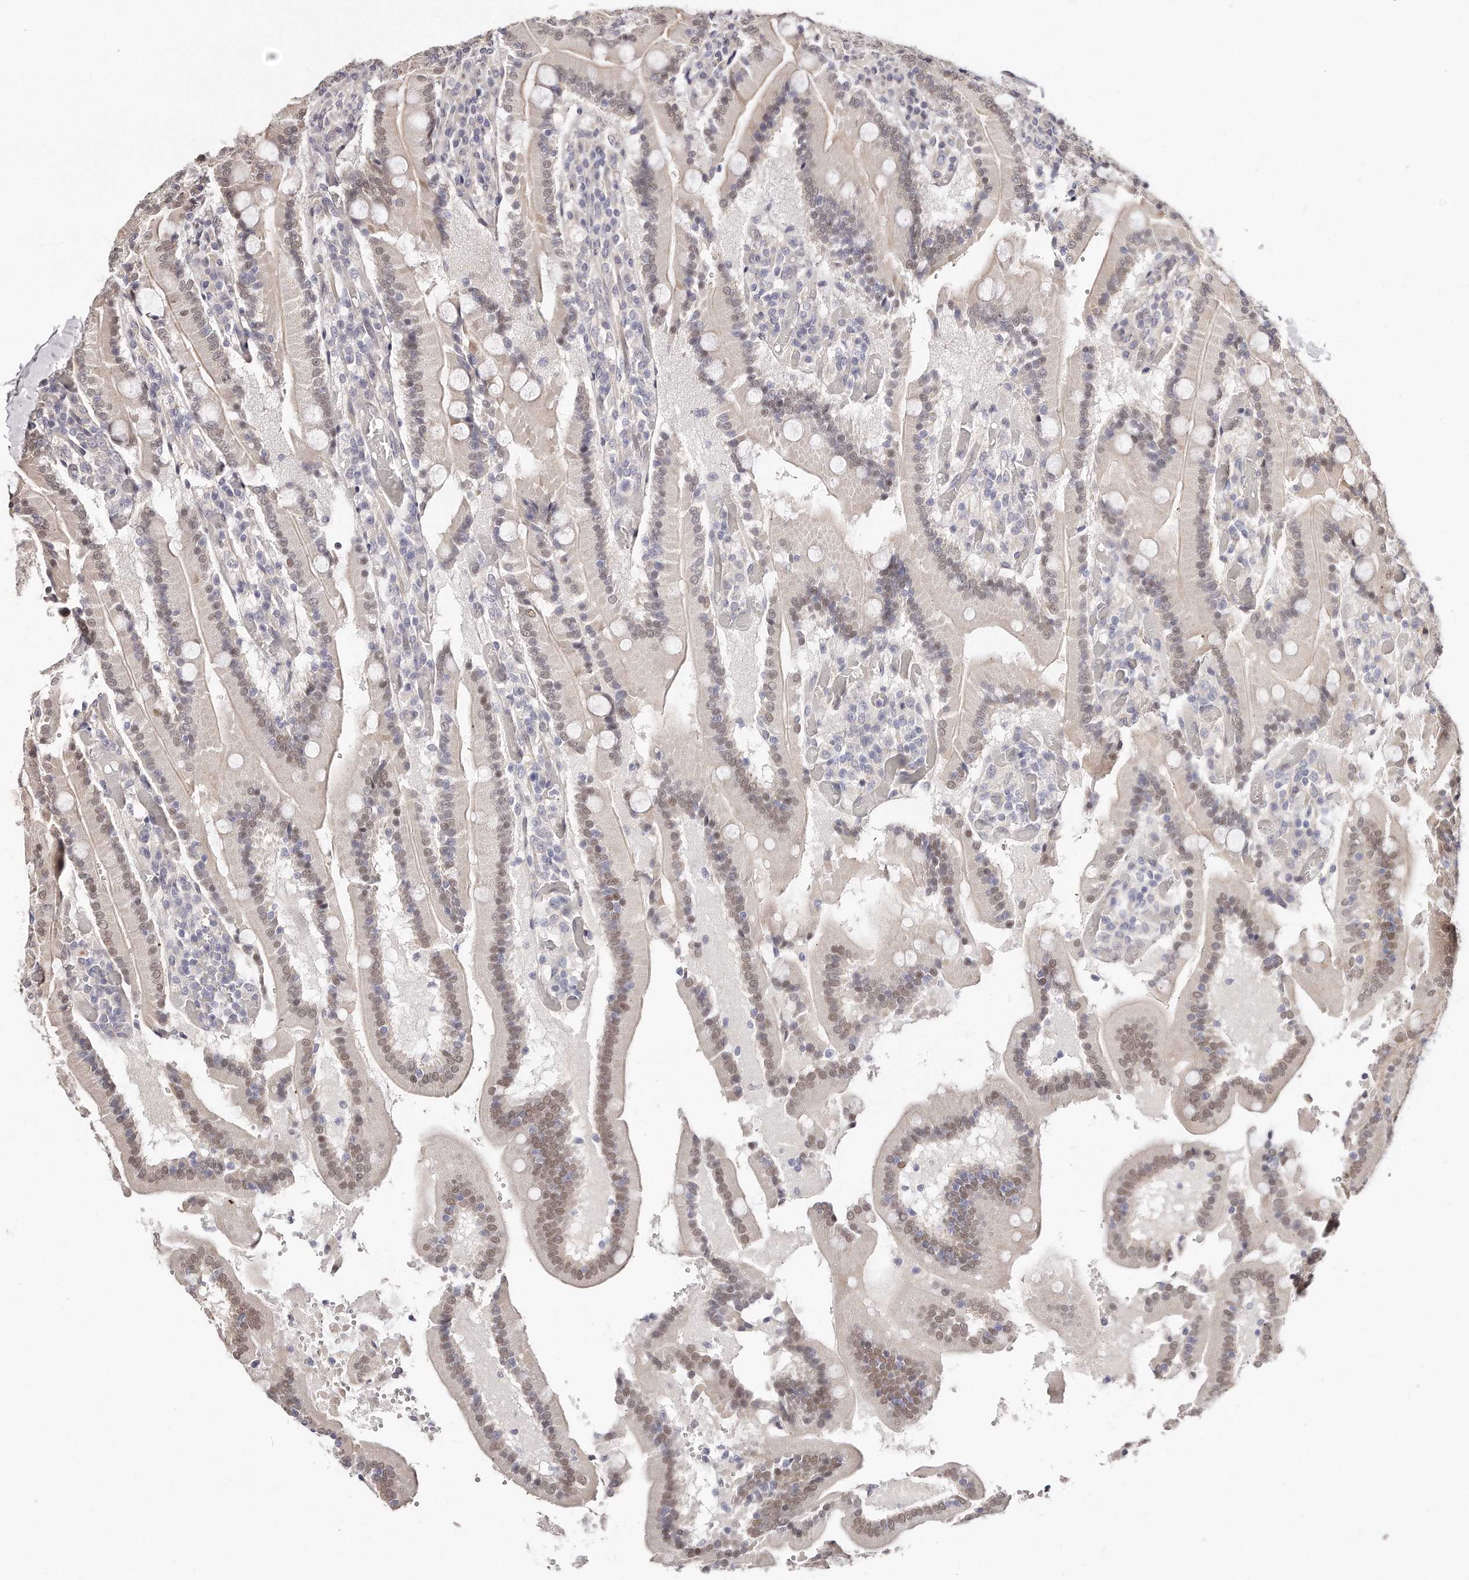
{"staining": {"intensity": "moderate", "quantity": "<25%", "location": "nuclear"}, "tissue": "duodenum", "cell_type": "Glandular cells", "image_type": "normal", "snomed": [{"axis": "morphology", "description": "Normal tissue, NOS"}, {"axis": "topography", "description": "Duodenum"}], "caption": "A low amount of moderate nuclear positivity is seen in about <25% of glandular cells in normal duodenum. The staining was performed using DAB to visualize the protein expression in brown, while the nuclei were stained in blue with hematoxylin (Magnification: 20x).", "gene": "CASZ1", "patient": {"sex": "female", "age": 62}}